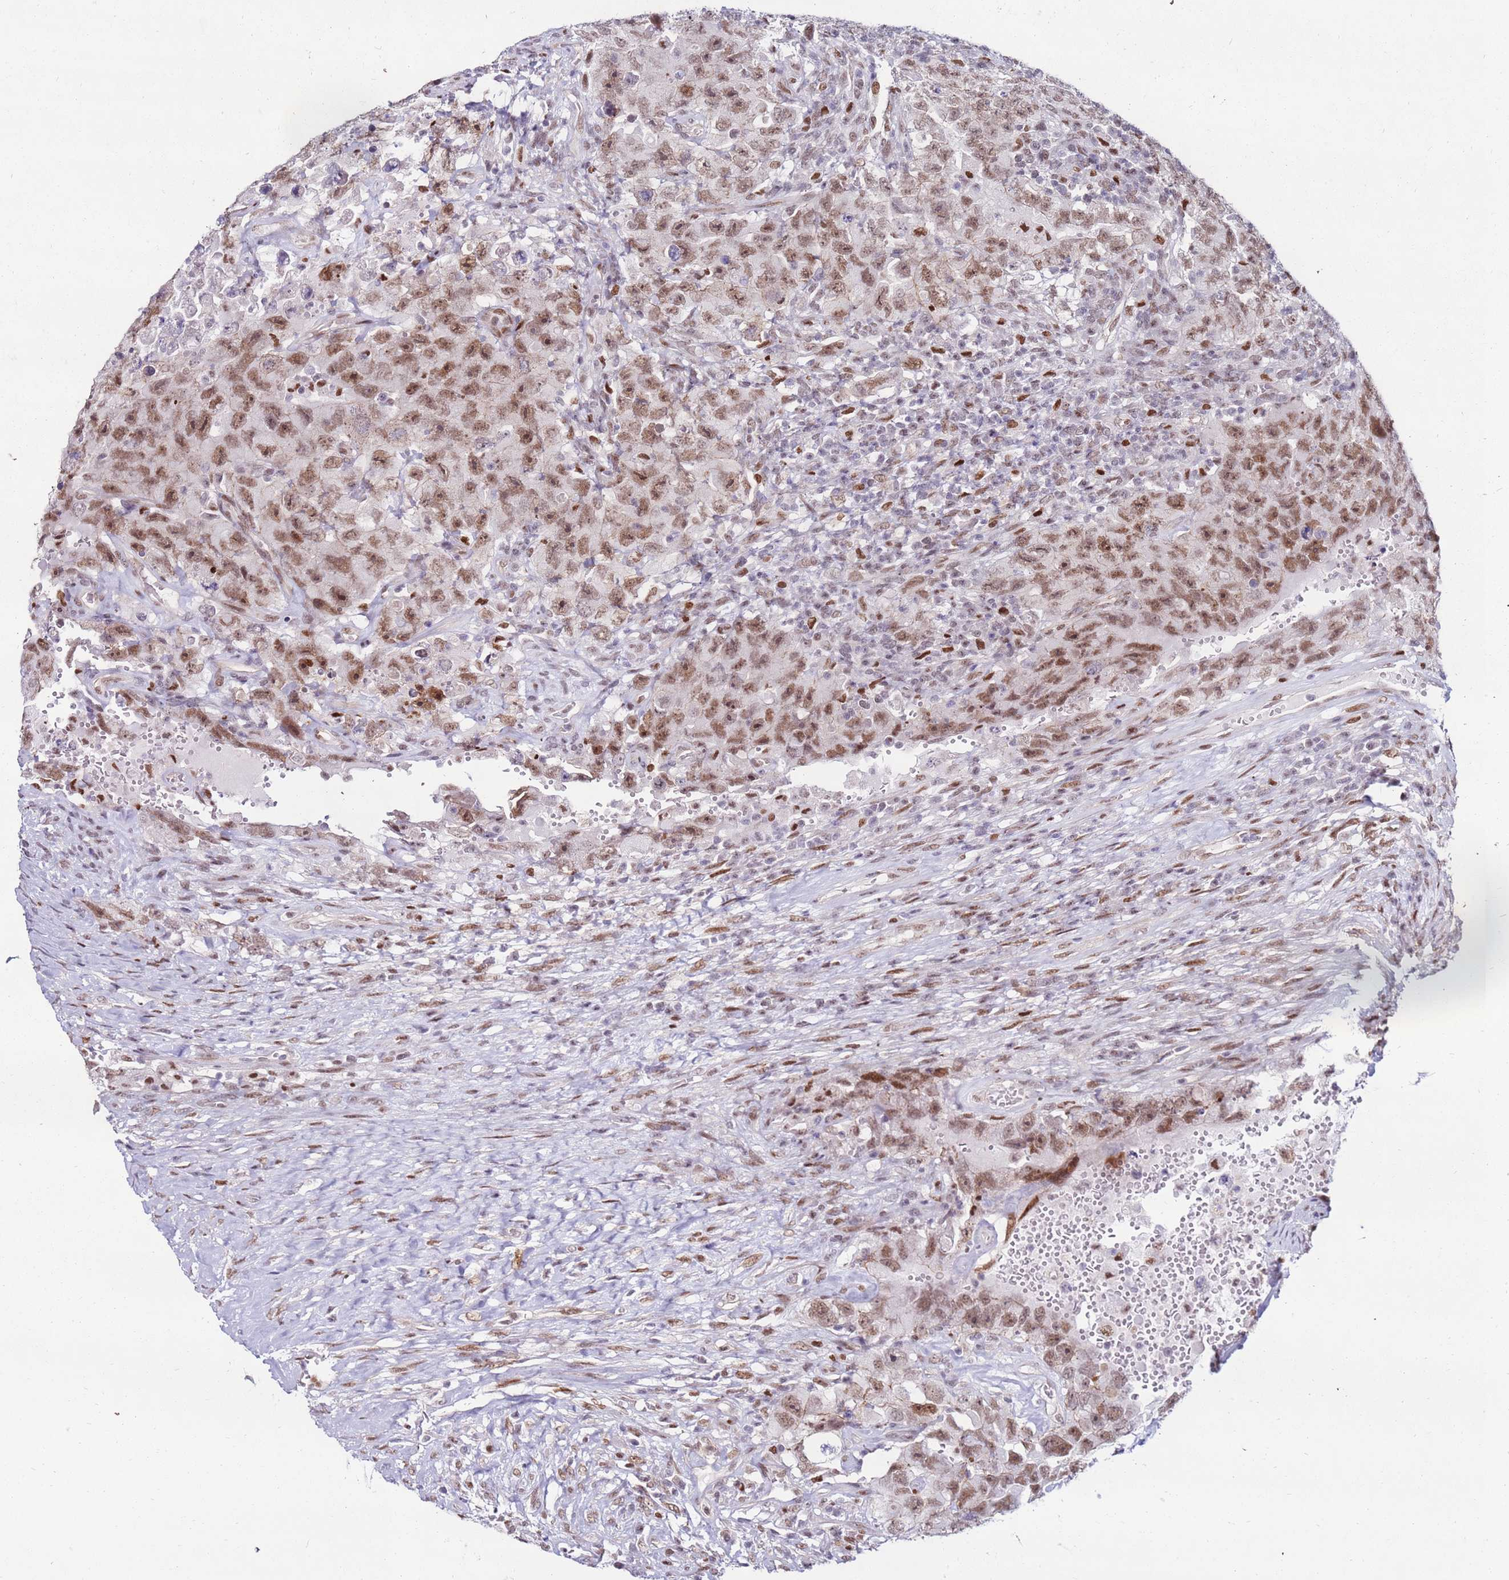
{"staining": {"intensity": "moderate", "quantity": ">75%", "location": "nuclear"}, "tissue": "testis cancer", "cell_type": "Tumor cells", "image_type": "cancer", "snomed": [{"axis": "morphology", "description": "Carcinoma, Embryonal, NOS"}, {"axis": "topography", "description": "Testis"}], "caption": "The micrograph exhibits staining of embryonal carcinoma (testis), revealing moderate nuclear protein positivity (brown color) within tumor cells.", "gene": "KPNA4", "patient": {"sex": "male", "age": 26}}